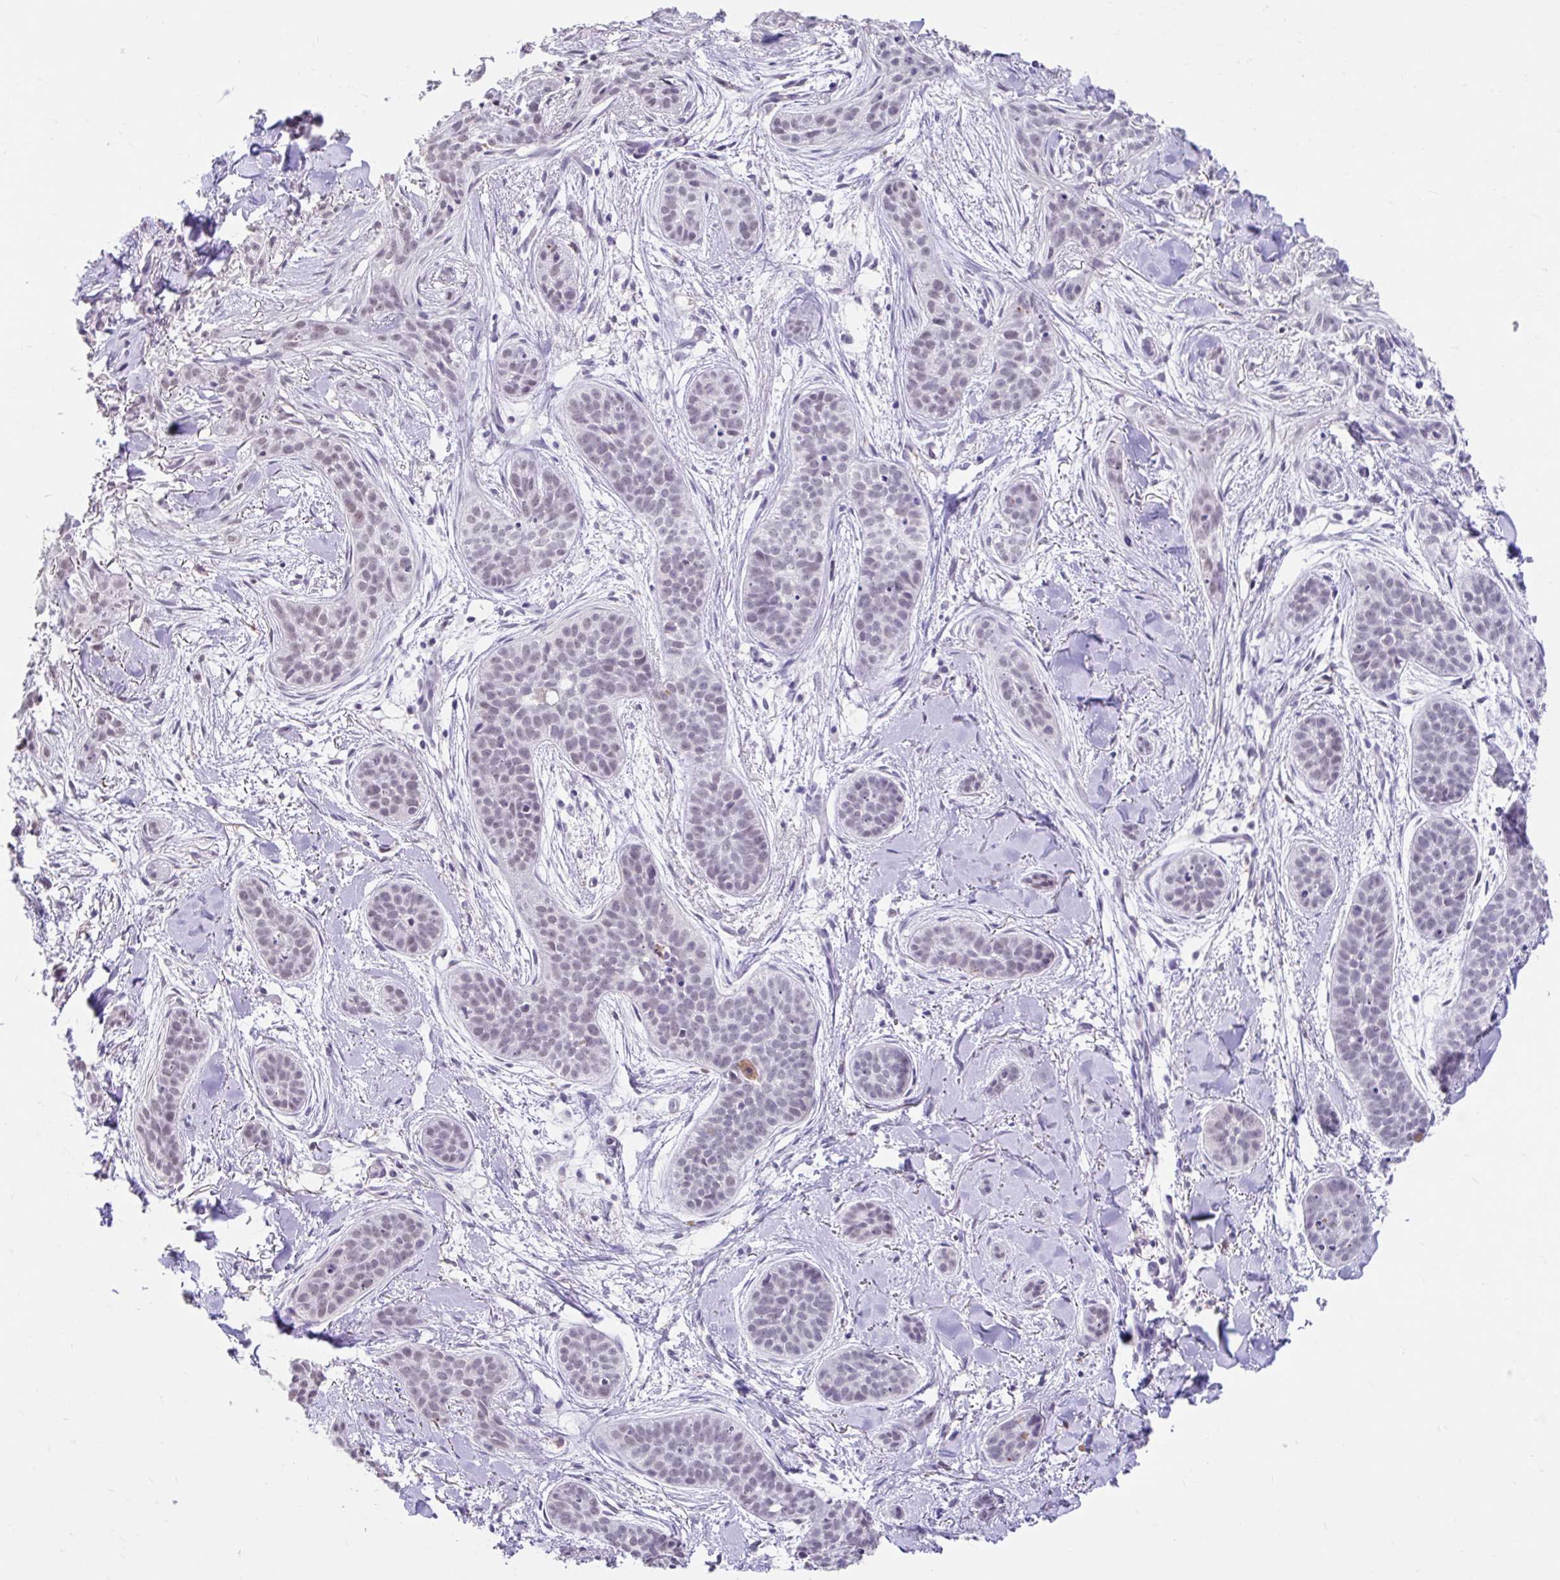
{"staining": {"intensity": "negative", "quantity": "none", "location": "none"}, "tissue": "skin cancer", "cell_type": "Tumor cells", "image_type": "cancer", "snomed": [{"axis": "morphology", "description": "Basal cell carcinoma"}, {"axis": "topography", "description": "Skin"}], "caption": "The IHC photomicrograph has no significant positivity in tumor cells of skin cancer (basal cell carcinoma) tissue.", "gene": "DCAF17", "patient": {"sex": "male", "age": 52}}